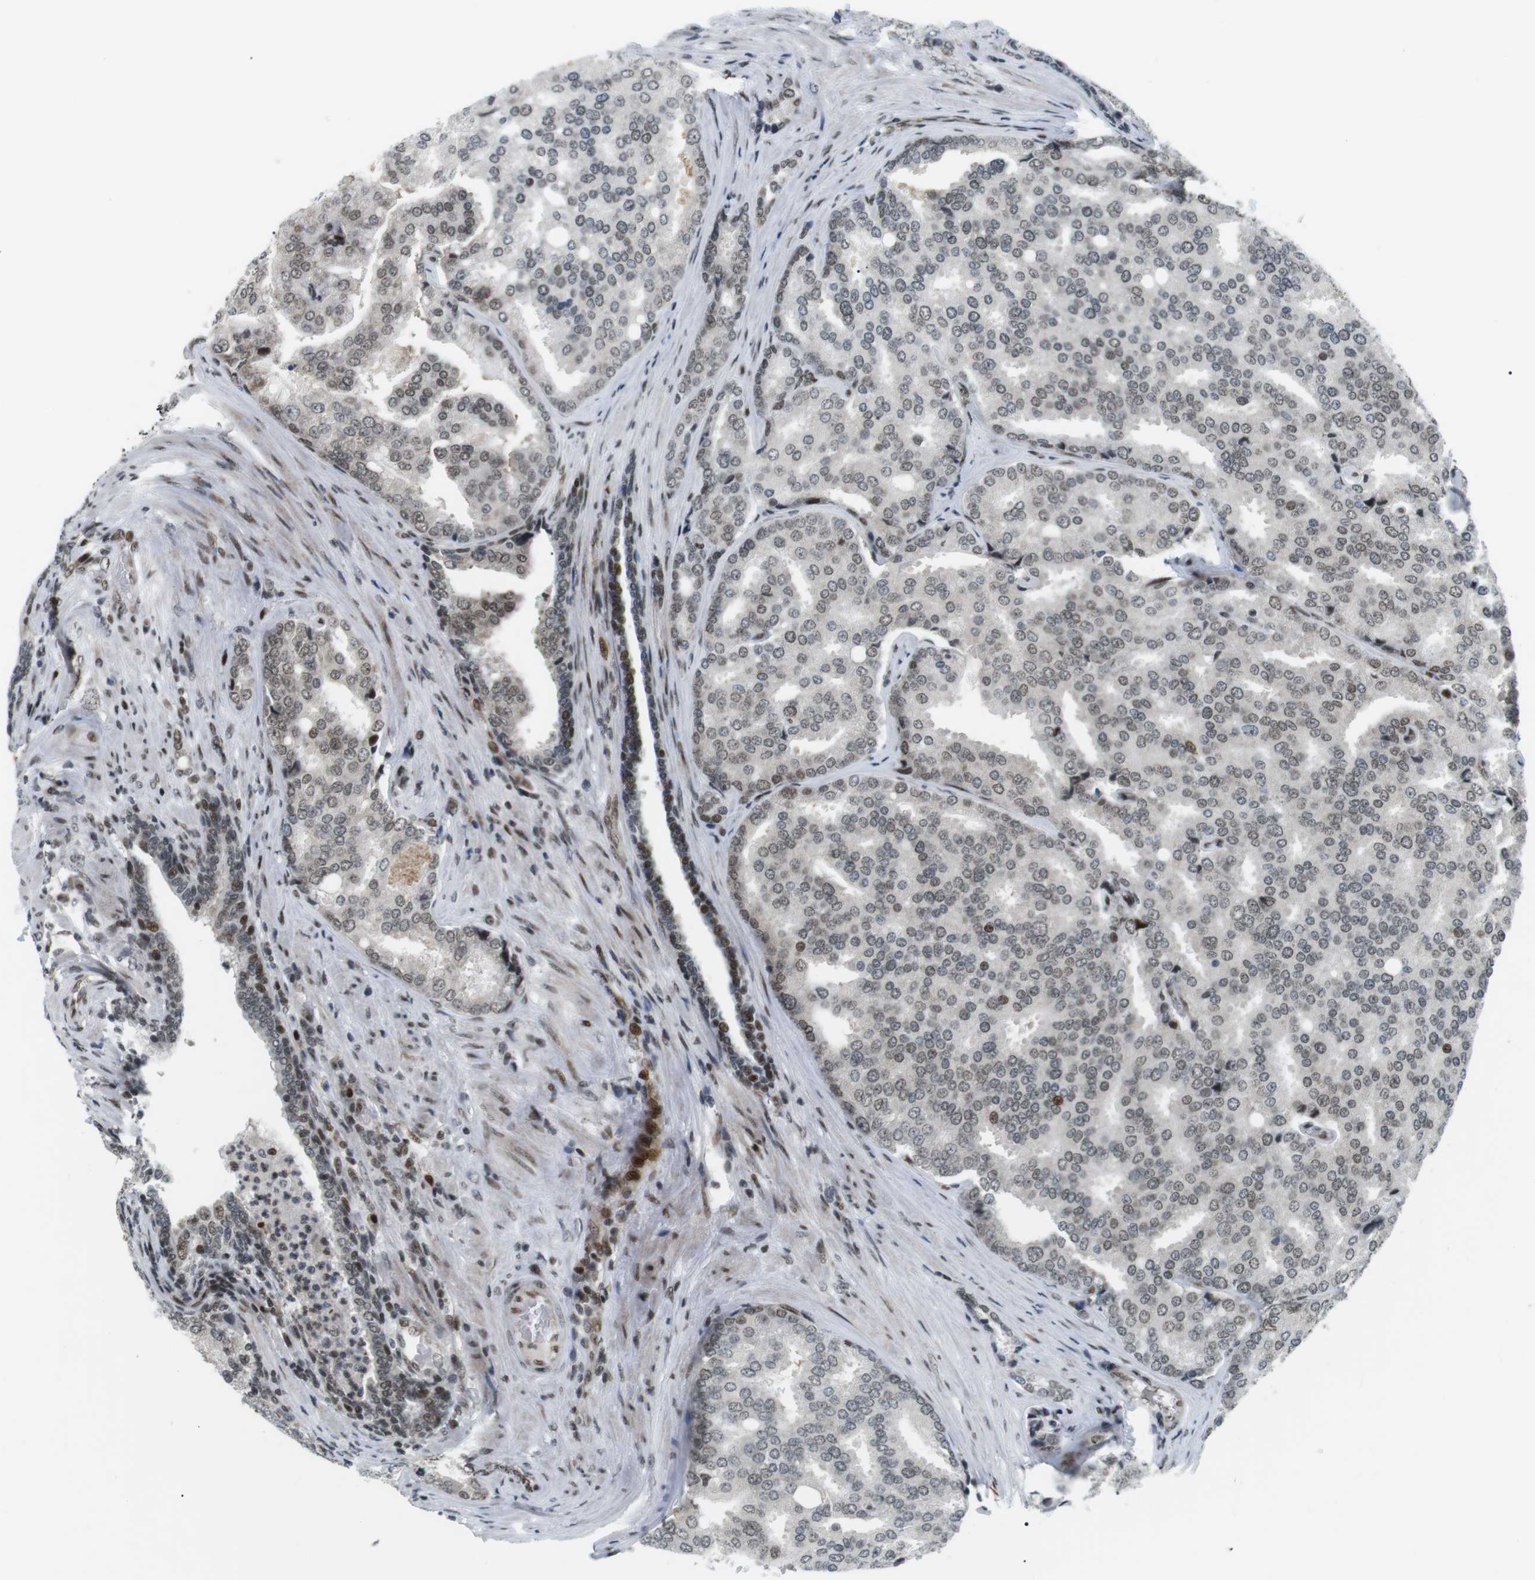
{"staining": {"intensity": "moderate", "quantity": "<25%", "location": "nuclear"}, "tissue": "prostate cancer", "cell_type": "Tumor cells", "image_type": "cancer", "snomed": [{"axis": "morphology", "description": "Adenocarcinoma, High grade"}, {"axis": "topography", "description": "Prostate"}], "caption": "Tumor cells show low levels of moderate nuclear positivity in approximately <25% of cells in human prostate cancer (high-grade adenocarcinoma).", "gene": "CDC27", "patient": {"sex": "male", "age": 50}}